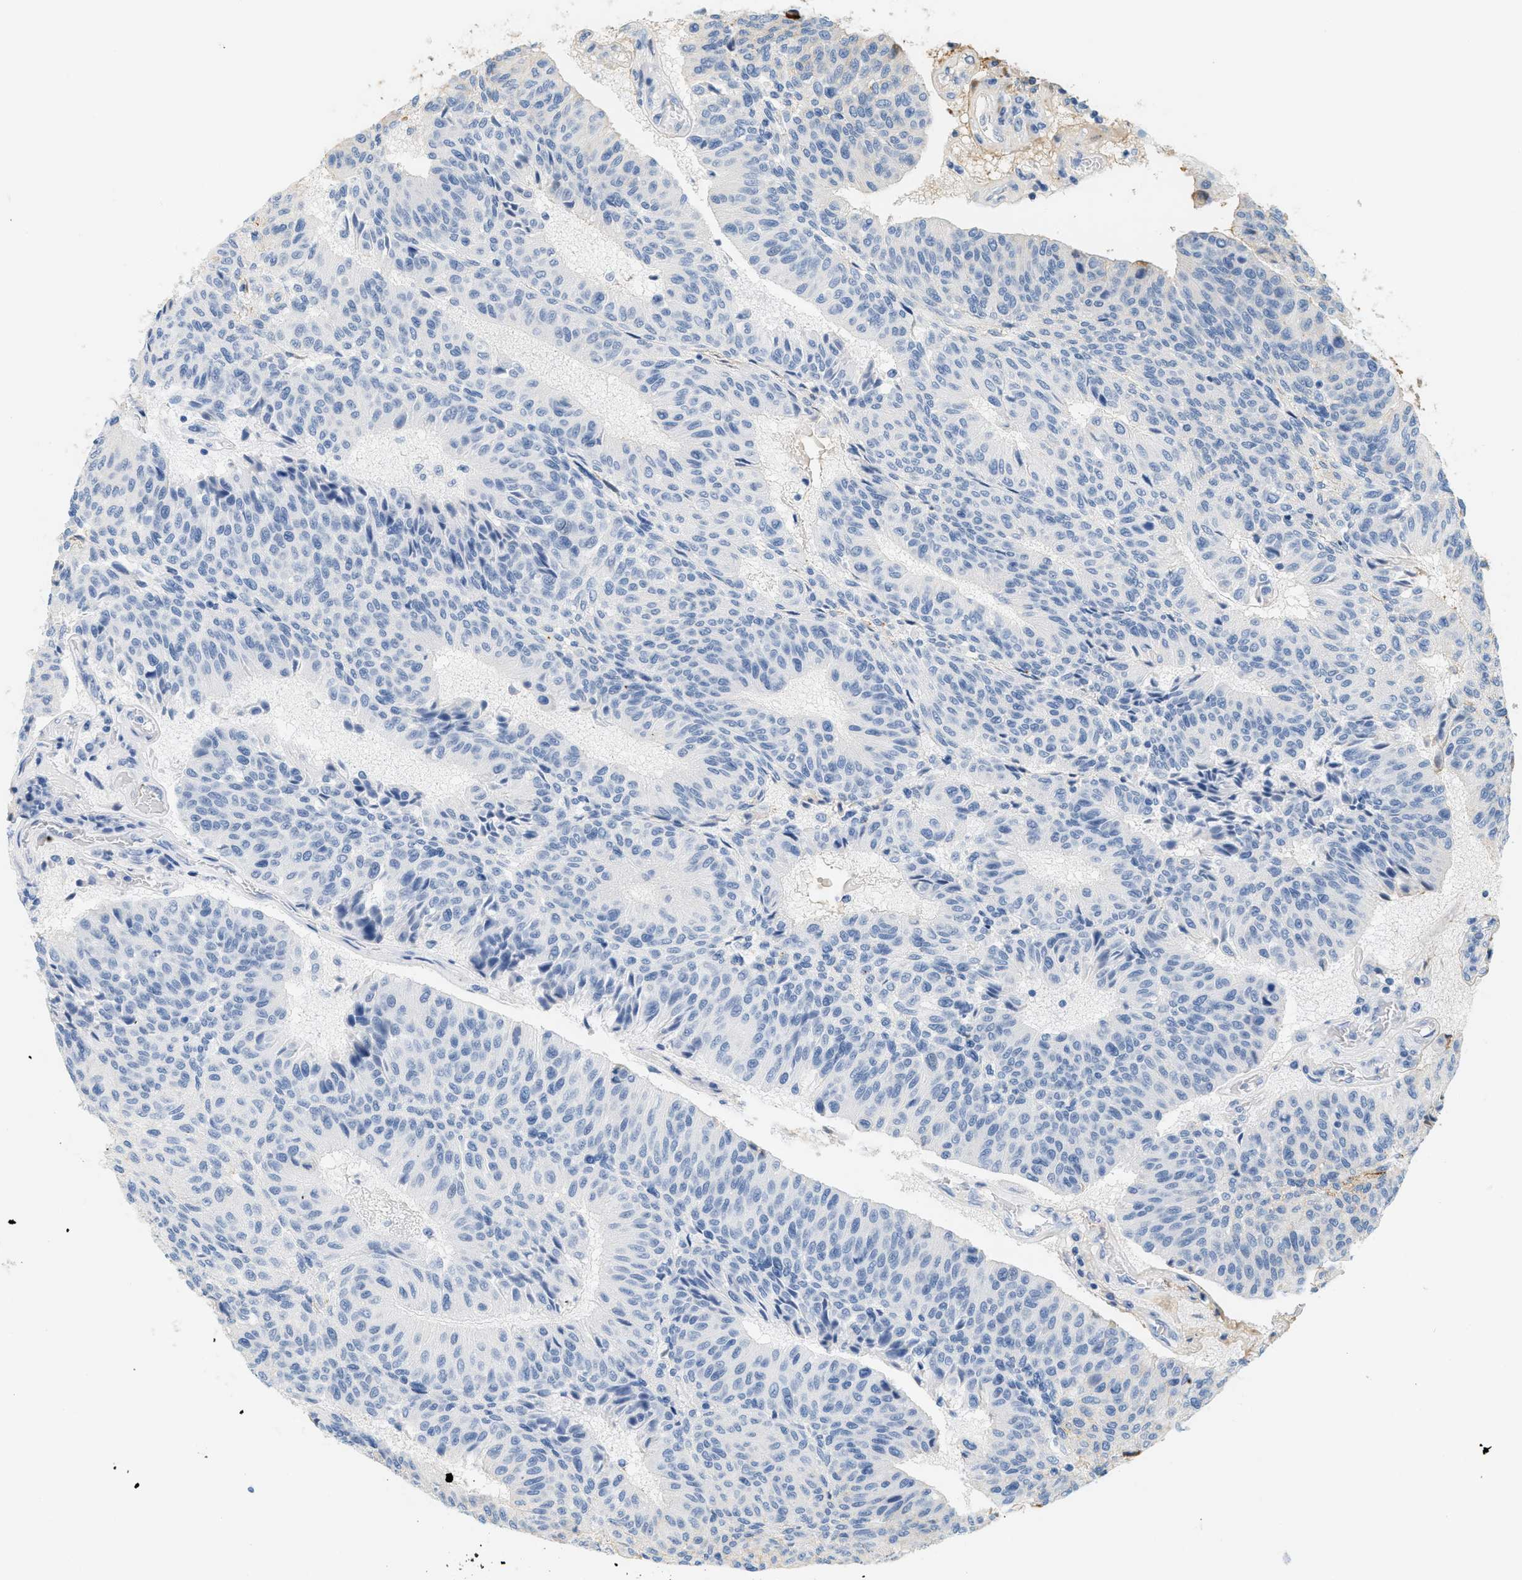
{"staining": {"intensity": "negative", "quantity": "none", "location": "none"}, "tissue": "urothelial cancer", "cell_type": "Tumor cells", "image_type": "cancer", "snomed": [{"axis": "morphology", "description": "Urothelial carcinoma, High grade"}, {"axis": "topography", "description": "Urinary bladder"}], "caption": "Tumor cells show no significant protein positivity in urothelial carcinoma (high-grade).", "gene": "CFH", "patient": {"sex": "male", "age": 66}}